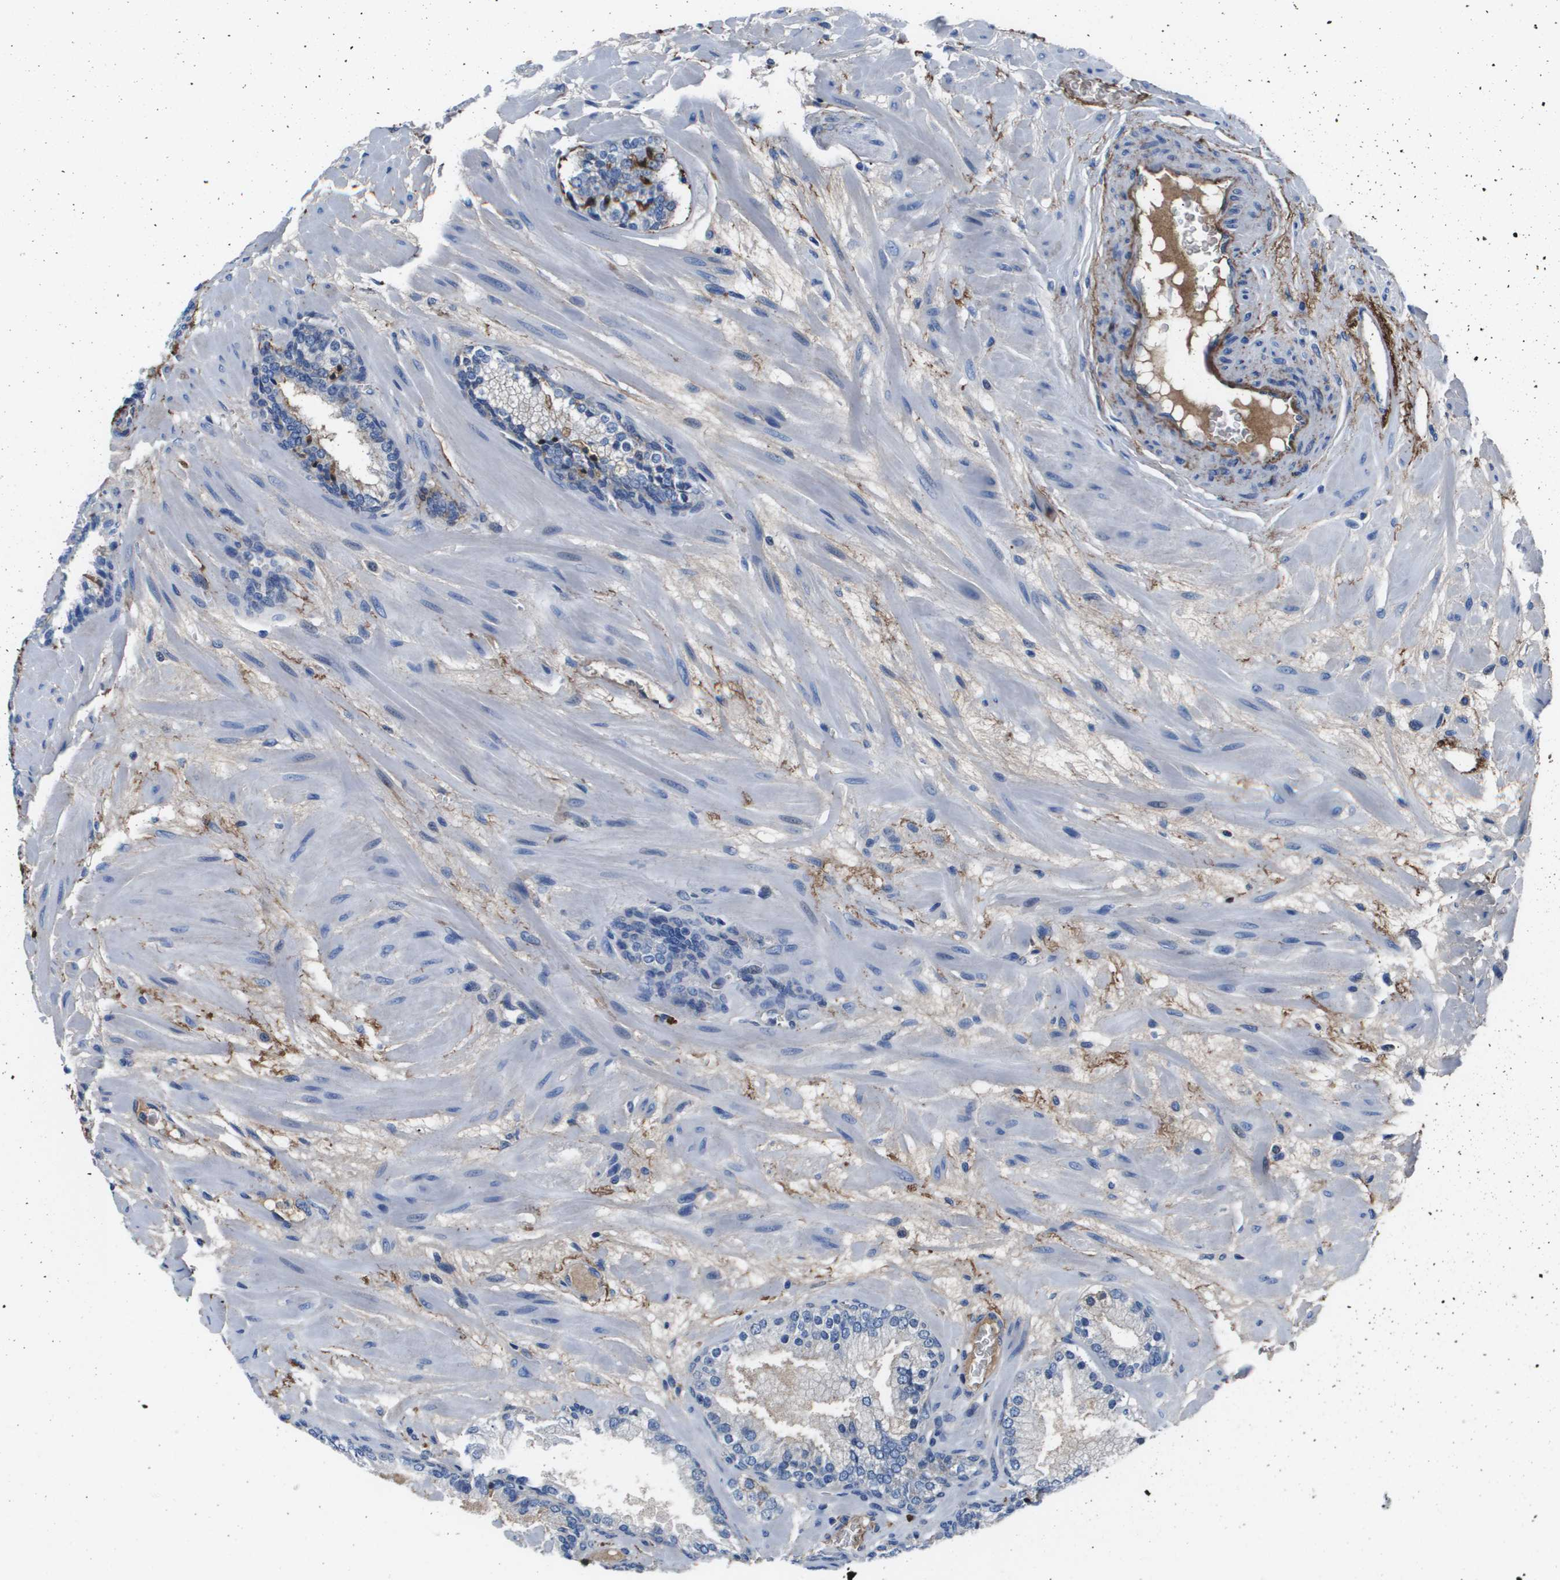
{"staining": {"intensity": "negative", "quantity": "none", "location": "none"}, "tissue": "prostate cancer", "cell_type": "Tumor cells", "image_type": "cancer", "snomed": [{"axis": "morphology", "description": "Adenocarcinoma, Low grade"}, {"axis": "topography", "description": "Prostate"}], "caption": "Photomicrograph shows no significant protein positivity in tumor cells of prostate cancer. (DAB (3,3'-diaminobenzidine) immunohistochemistry, high magnification).", "gene": "VTN", "patient": {"sex": "male", "age": 63}}